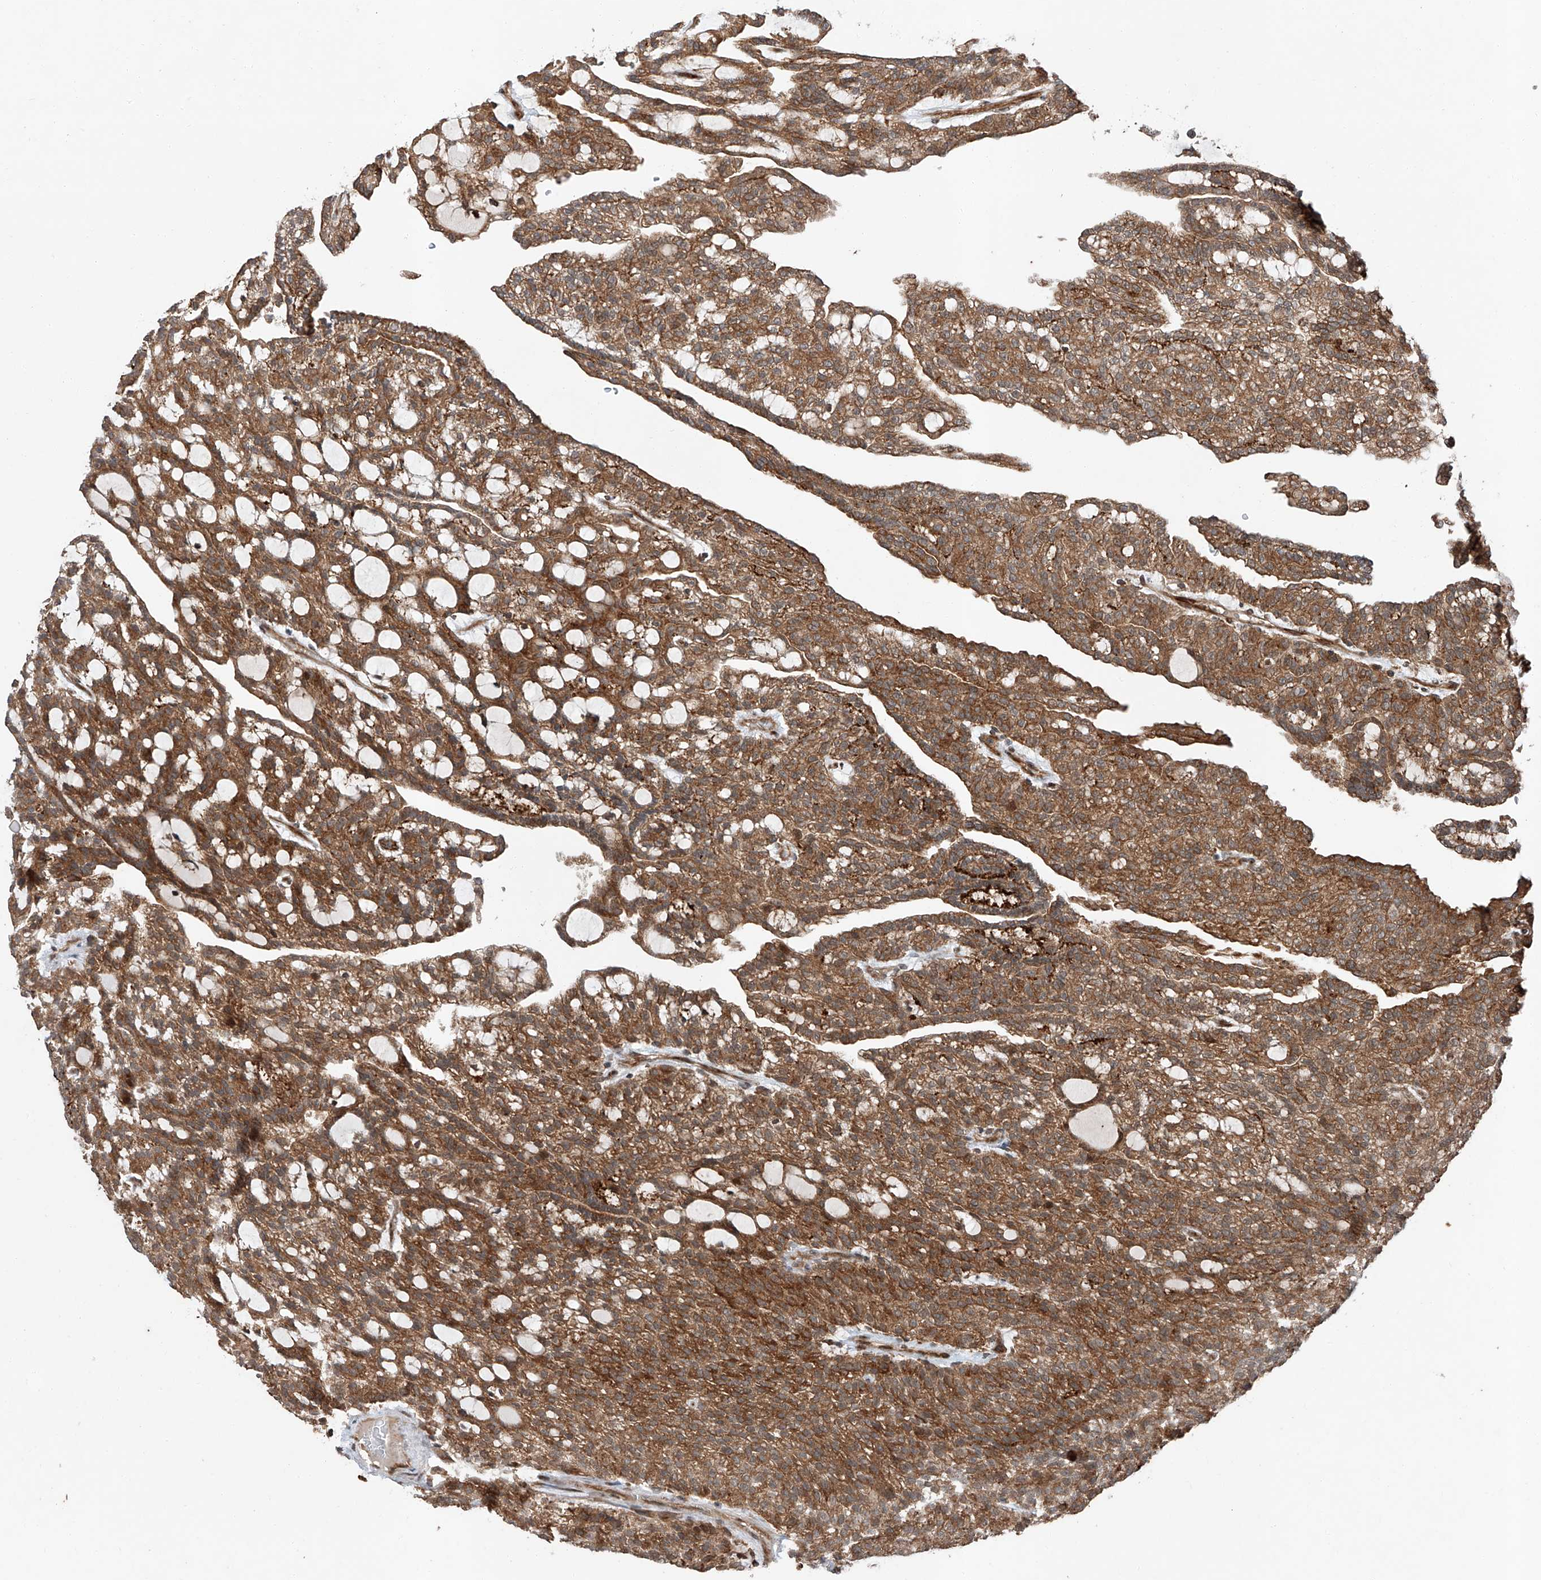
{"staining": {"intensity": "moderate", "quantity": ">75%", "location": "cytoplasmic/membranous"}, "tissue": "renal cancer", "cell_type": "Tumor cells", "image_type": "cancer", "snomed": [{"axis": "morphology", "description": "Adenocarcinoma, NOS"}, {"axis": "topography", "description": "Kidney"}], "caption": "Protein staining exhibits moderate cytoplasmic/membranous expression in about >75% of tumor cells in renal adenocarcinoma. The staining is performed using DAB (3,3'-diaminobenzidine) brown chromogen to label protein expression. The nuclei are counter-stained blue using hematoxylin.", "gene": "ZFP28", "patient": {"sex": "male", "age": 63}}